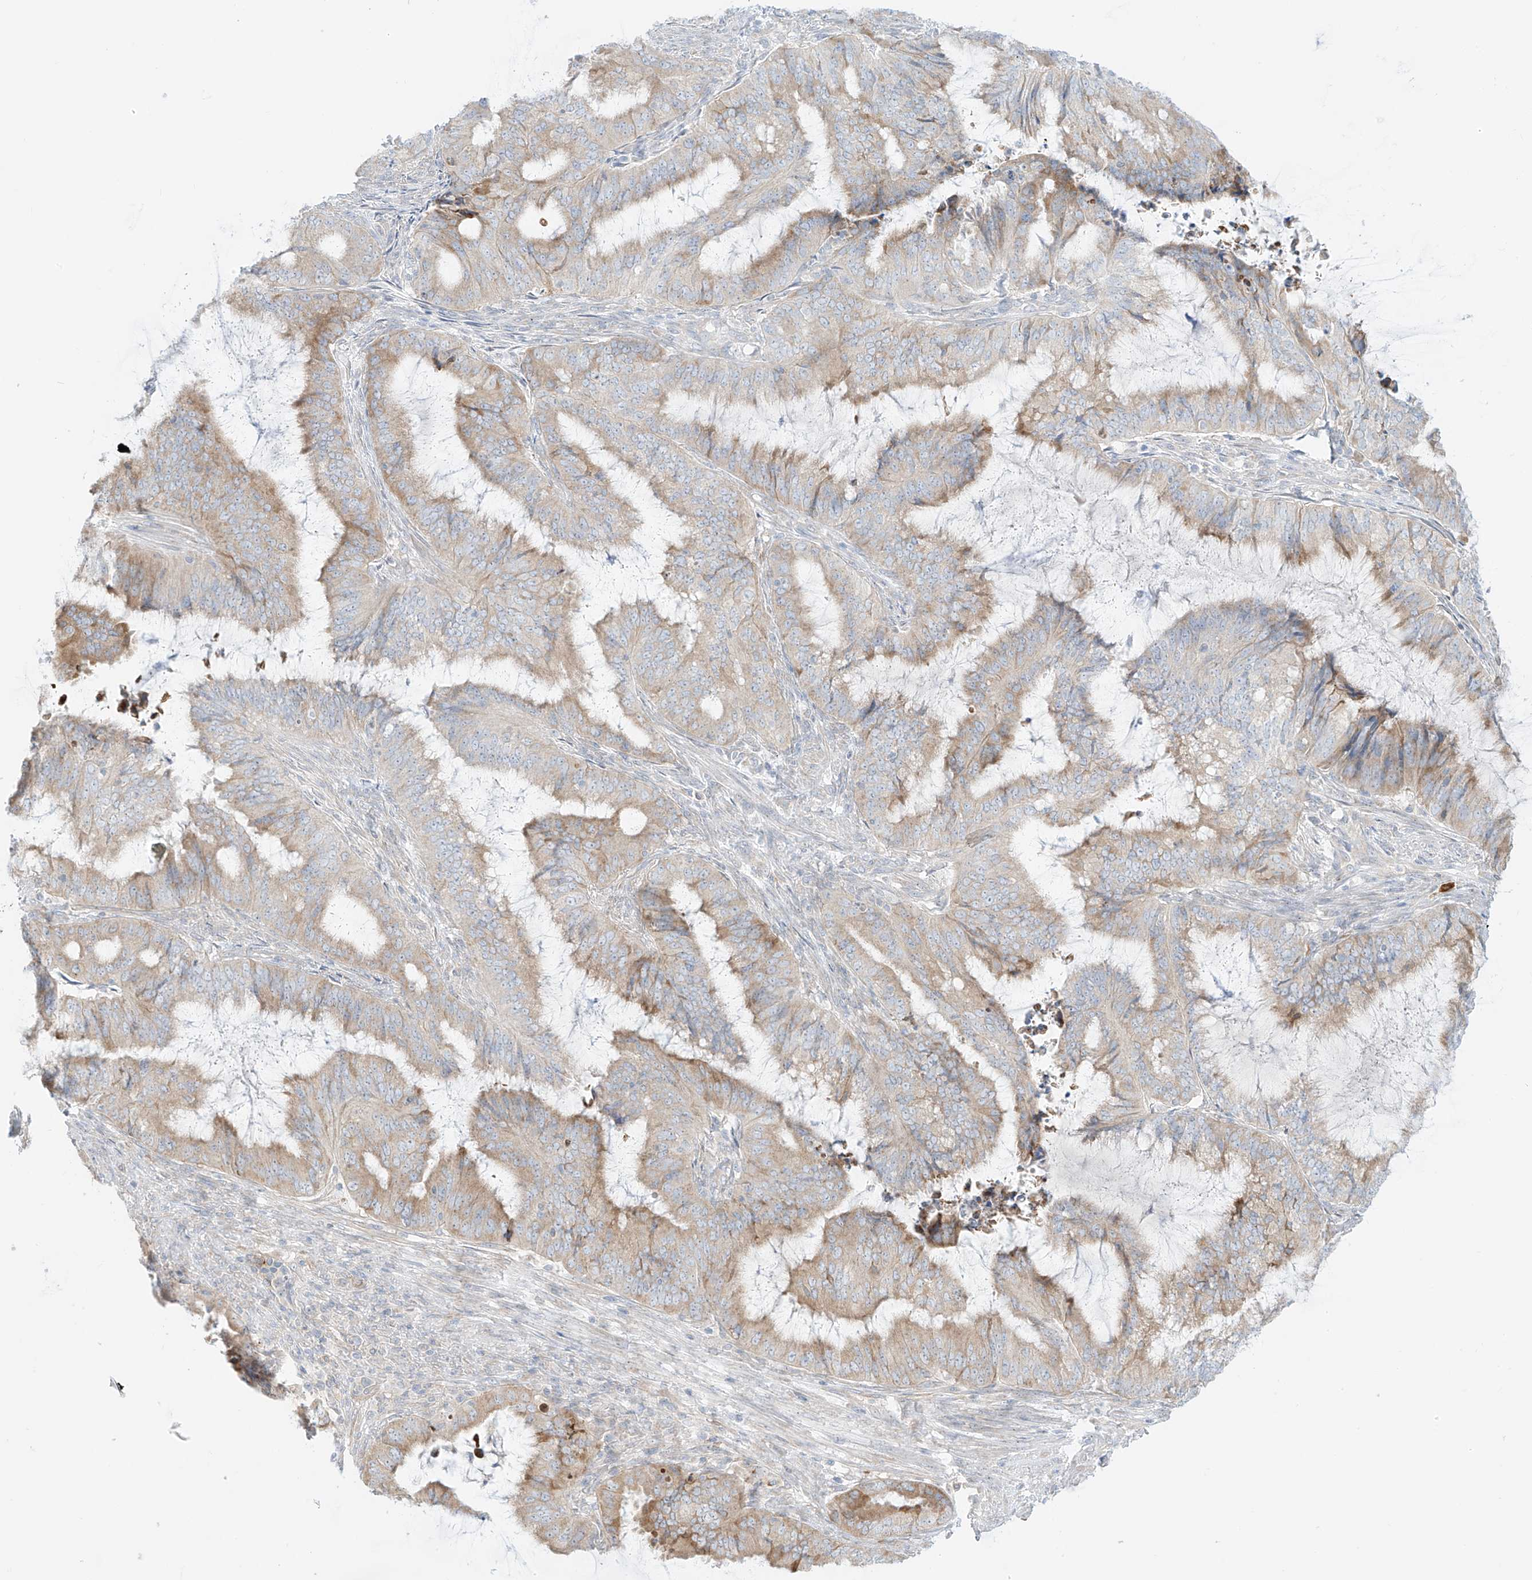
{"staining": {"intensity": "weak", "quantity": "25%-75%", "location": "cytoplasmic/membranous"}, "tissue": "endometrial cancer", "cell_type": "Tumor cells", "image_type": "cancer", "snomed": [{"axis": "morphology", "description": "Adenocarcinoma, NOS"}, {"axis": "topography", "description": "Endometrium"}], "caption": "A brown stain labels weak cytoplasmic/membranous positivity of a protein in human endometrial adenocarcinoma tumor cells.", "gene": "SYTL3", "patient": {"sex": "female", "age": 51}}